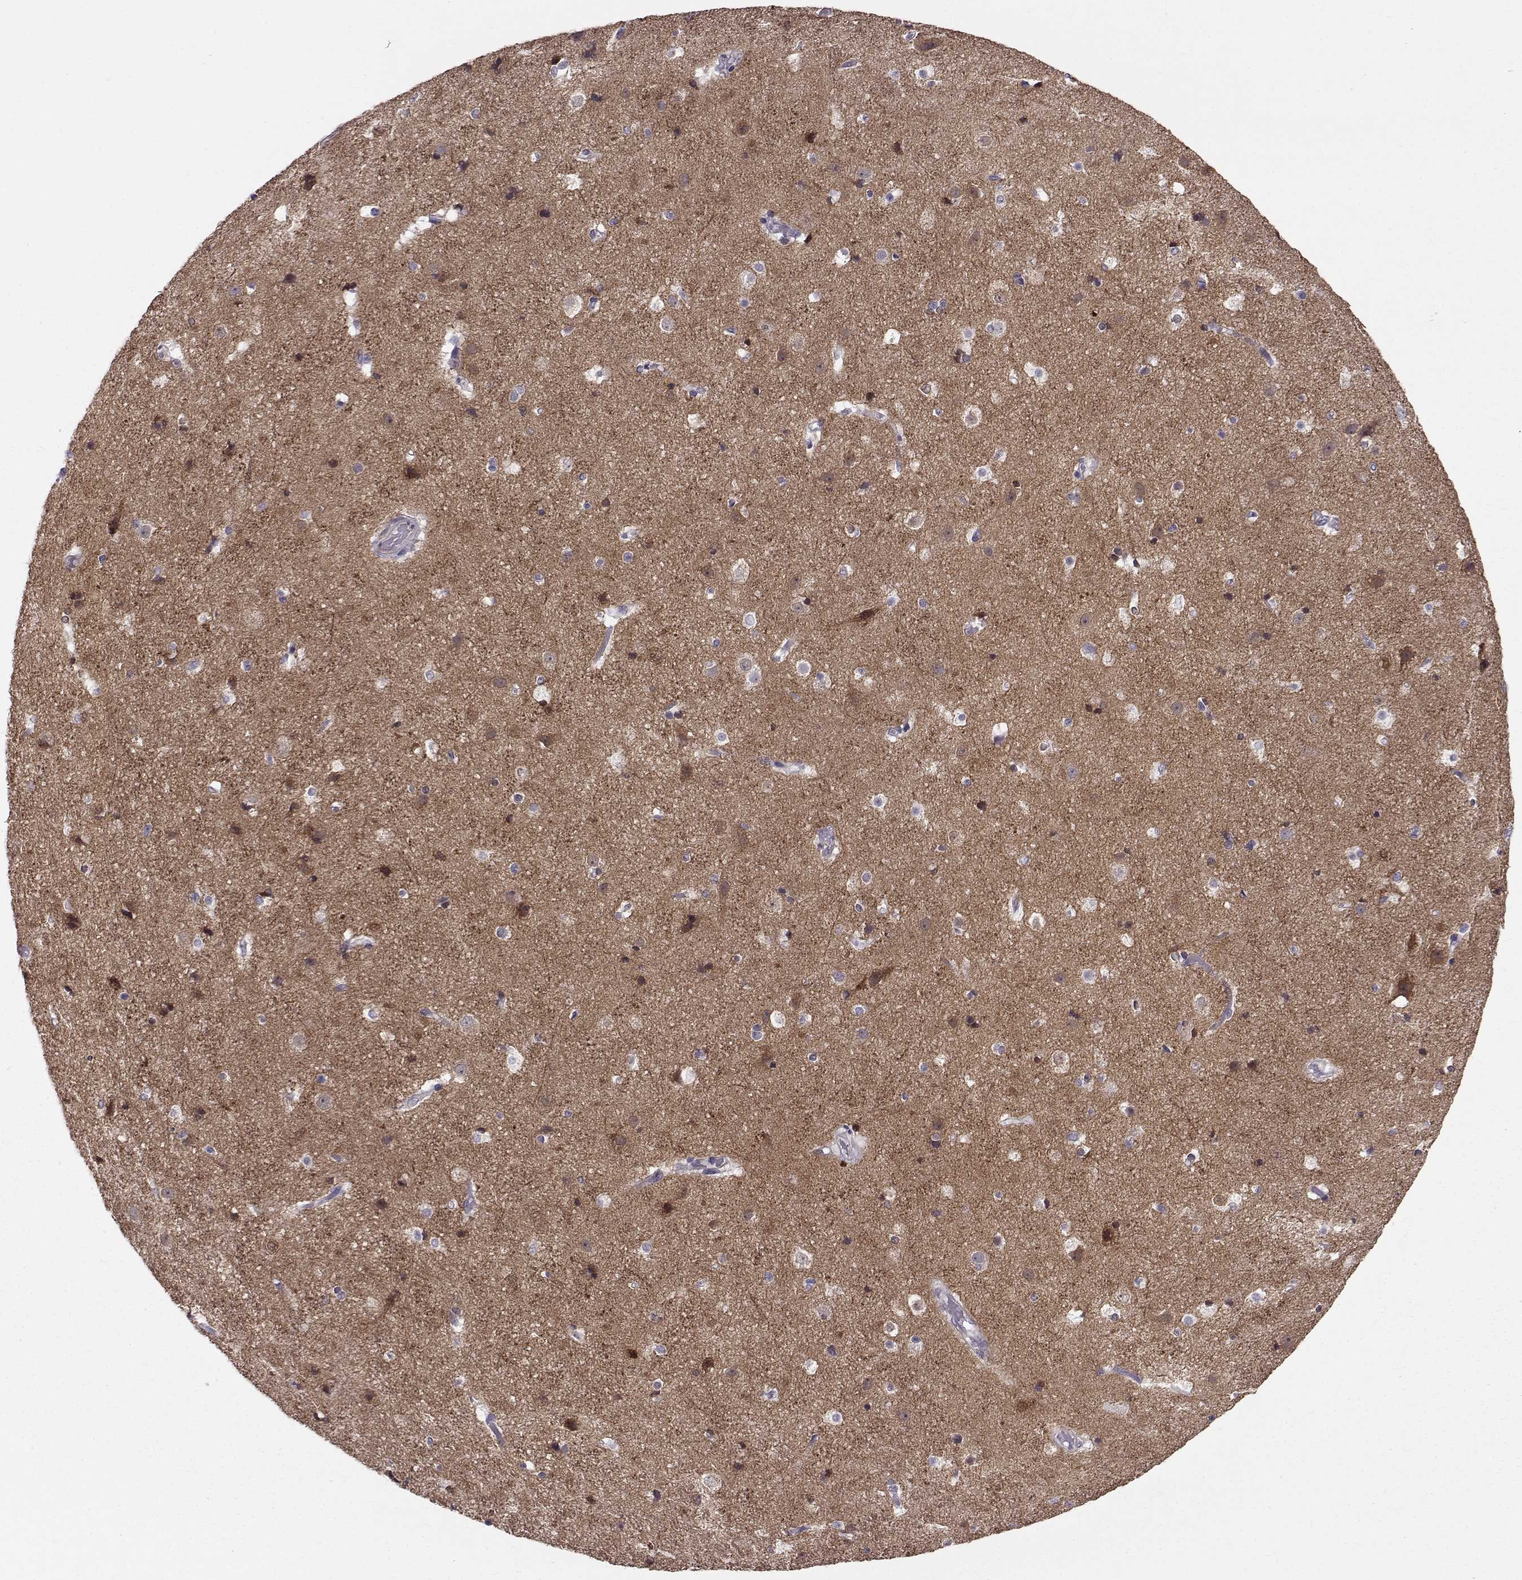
{"staining": {"intensity": "negative", "quantity": "none", "location": "none"}, "tissue": "cerebral cortex", "cell_type": "Endothelial cells", "image_type": "normal", "snomed": [{"axis": "morphology", "description": "Normal tissue, NOS"}, {"axis": "topography", "description": "Cerebral cortex"}], "caption": "Cerebral cortex stained for a protein using immunohistochemistry (IHC) exhibits no staining endothelial cells.", "gene": "PEX5L", "patient": {"sex": "female", "age": 52}}